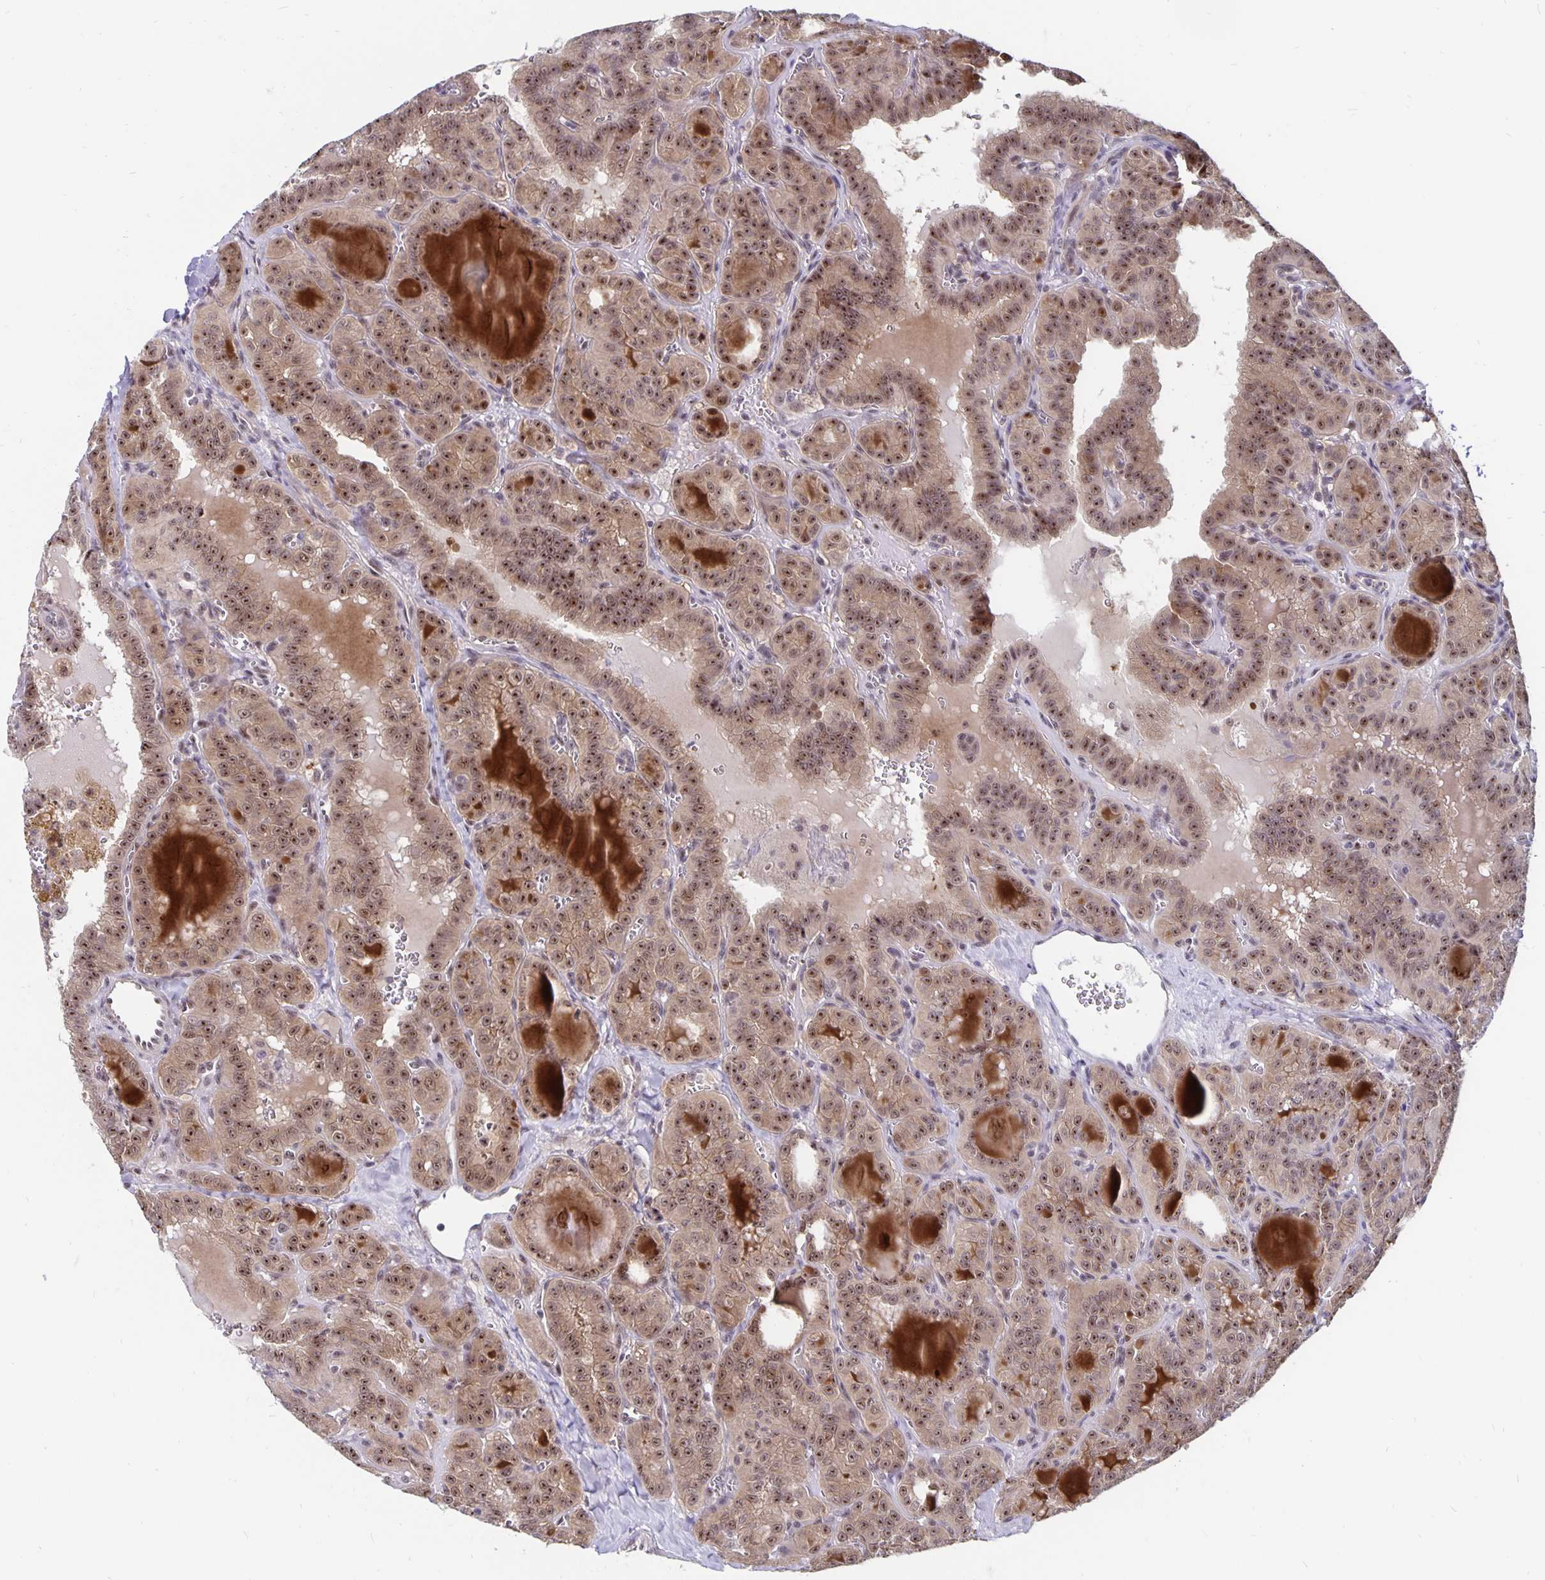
{"staining": {"intensity": "moderate", "quantity": ">75%", "location": "nuclear"}, "tissue": "thyroid cancer", "cell_type": "Tumor cells", "image_type": "cancer", "snomed": [{"axis": "morphology", "description": "Papillary adenocarcinoma, NOS"}, {"axis": "topography", "description": "Thyroid gland"}], "caption": "Papillary adenocarcinoma (thyroid) stained with immunohistochemistry reveals moderate nuclear staining in approximately >75% of tumor cells.", "gene": "EXOC6B", "patient": {"sex": "female", "age": 41}}